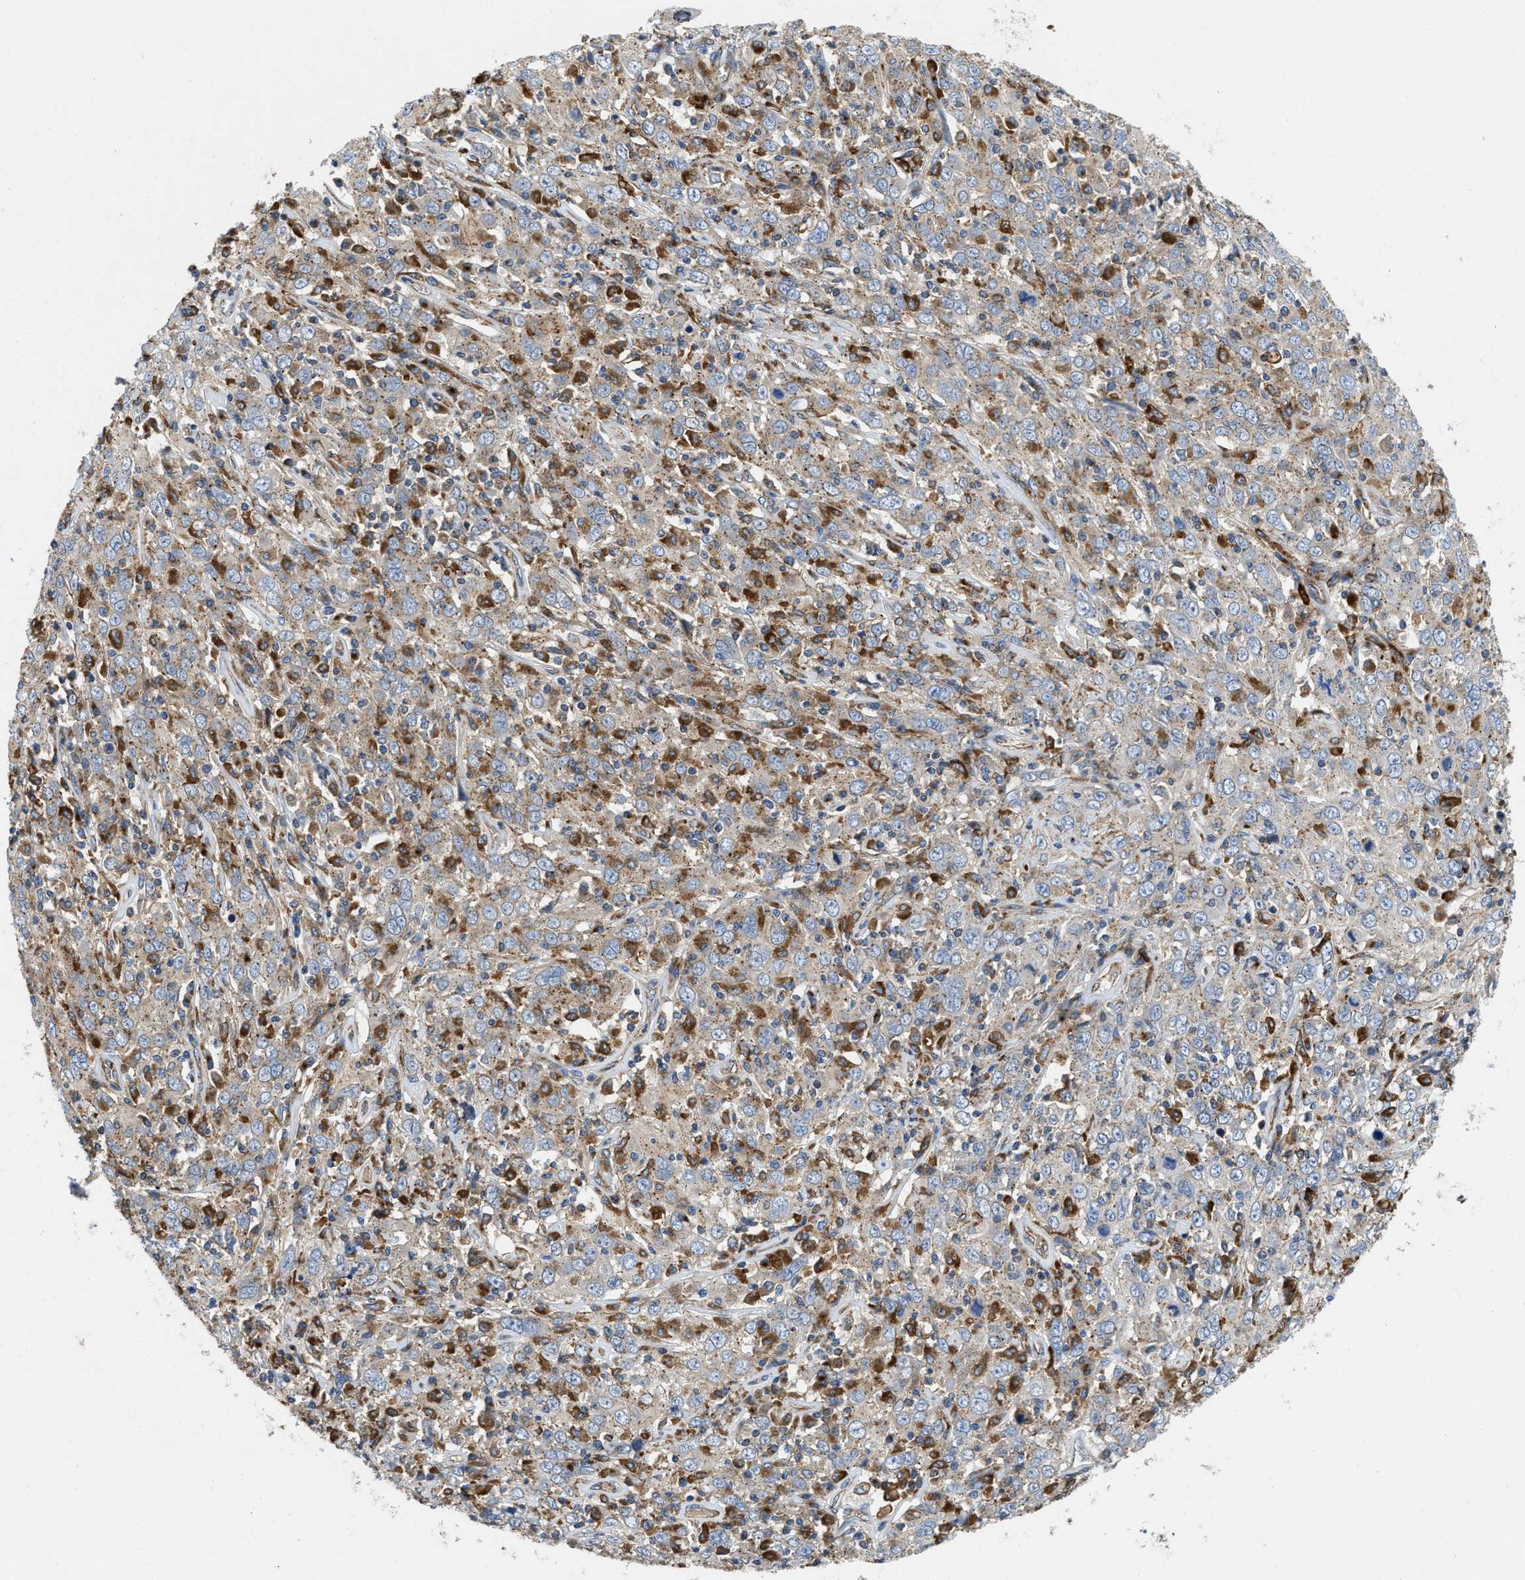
{"staining": {"intensity": "moderate", "quantity": "25%-75%", "location": "cytoplasmic/membranous"}, "tissue": "cervical cancer", "cell_type": "Tumor cells", "image_type": "cancer", "snomed": [{"axis": "morphology", "description": "Squamous cell carcinoma, NOS"}, {"axis": "topography", "description": "Cervix"}], "caption": "Immunohistochemistry photomicrograph of neoplastic tissue: cervical squamous cell carcinoma stained using IHC displays medium levels of moderate protein expression localized specifically in the cytoplasmic/membranous of tumor cells, appearing as a cytoplasmic/membranous brown color.", "gene": "ENPP4", "patient": {"sex": "female", "age": 46}}